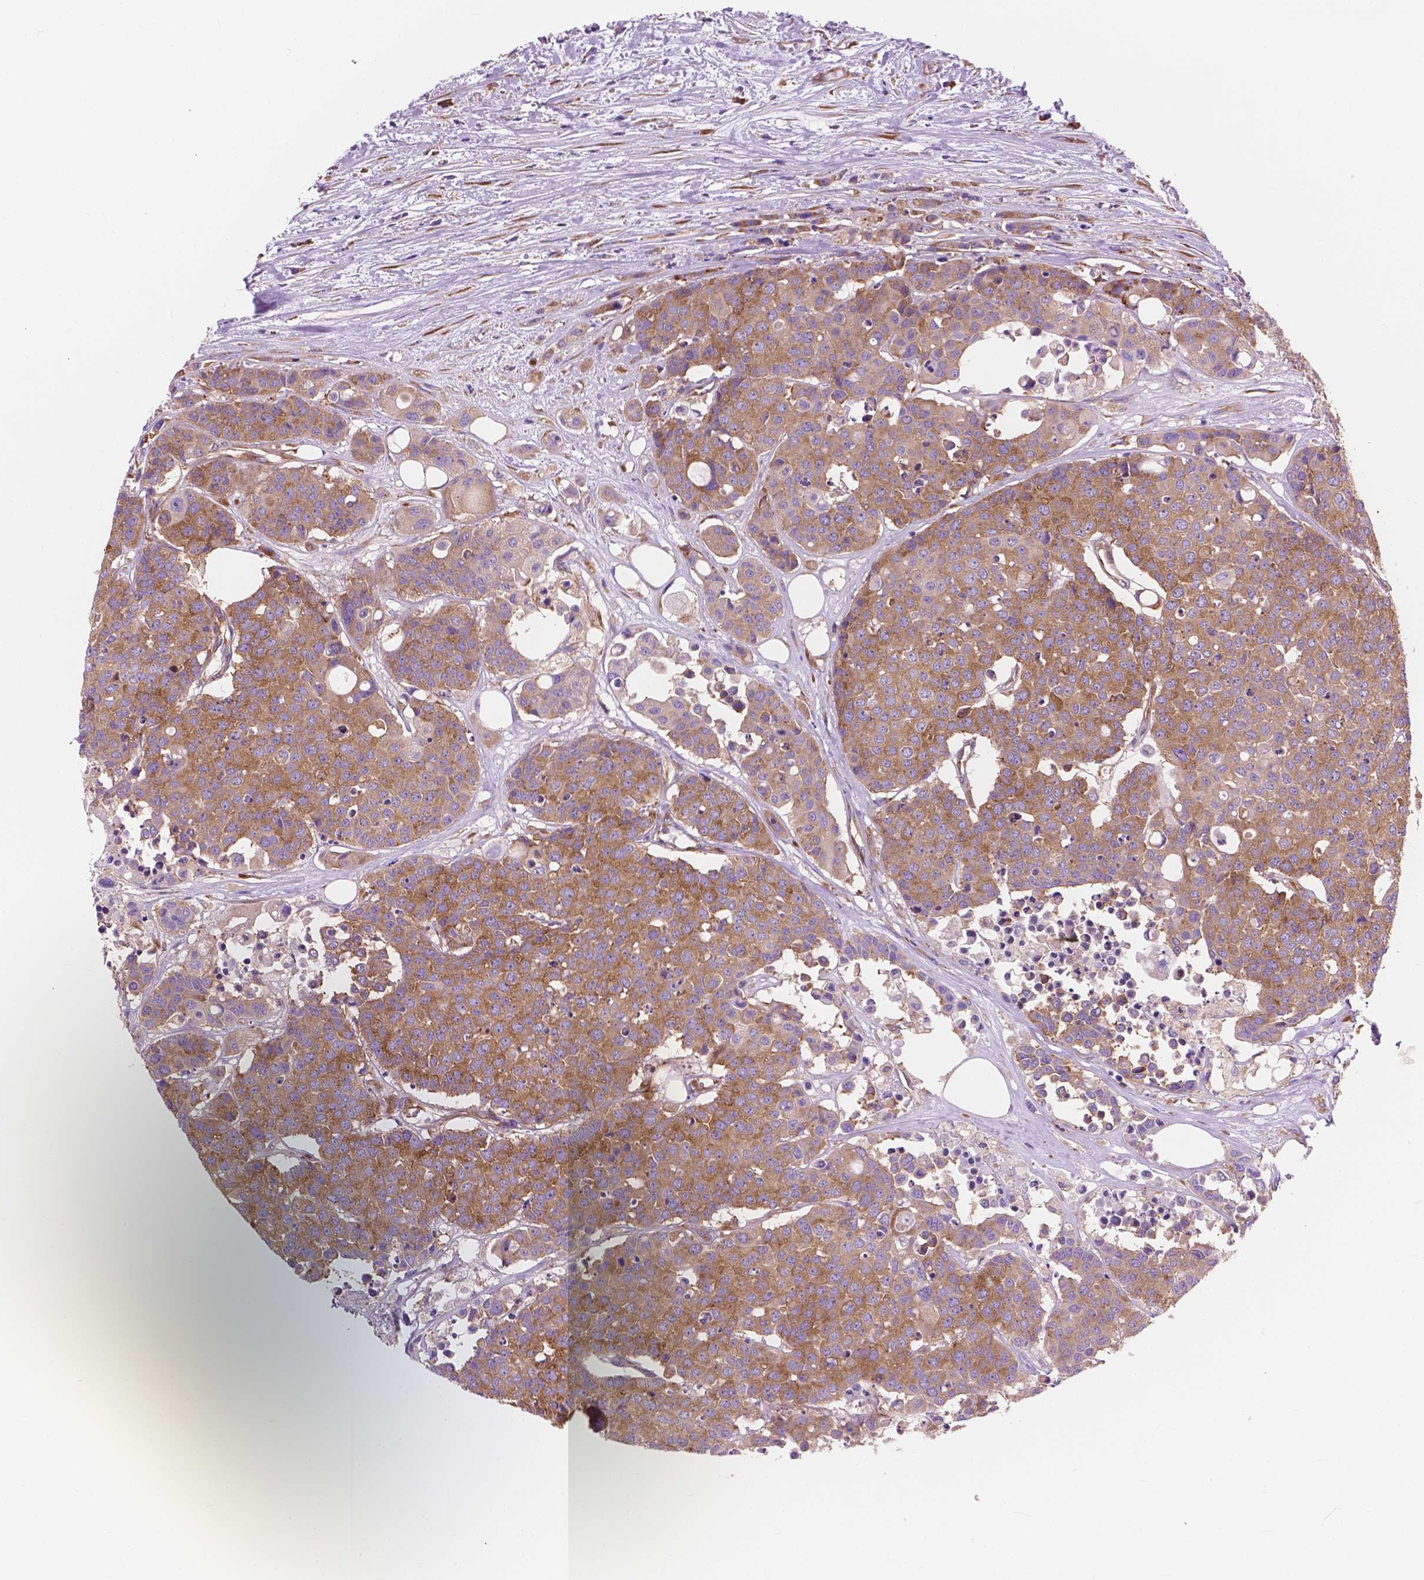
{"staining": {"intensity": "moderate", "quantity": ">75%", "location": "cytoplasmic/membranous"}, "tissue": "carcinoid", "cell_type": "Tumor cells", "image_type": "cancer", "snomed": [{"axis": "morphology", "description": "Carcinoid, malignant, NOS"}, {"axis": "topography", "description": "Colon"}], "caption": "IHC (DAB) staining of malignant carcinoid demonstrates moderate cytoplasmic/membranous protein positivity in approximately >75% of tumor cells.", "gene": "RPL37A", "patient": {"sex": "male", "age": 81}}